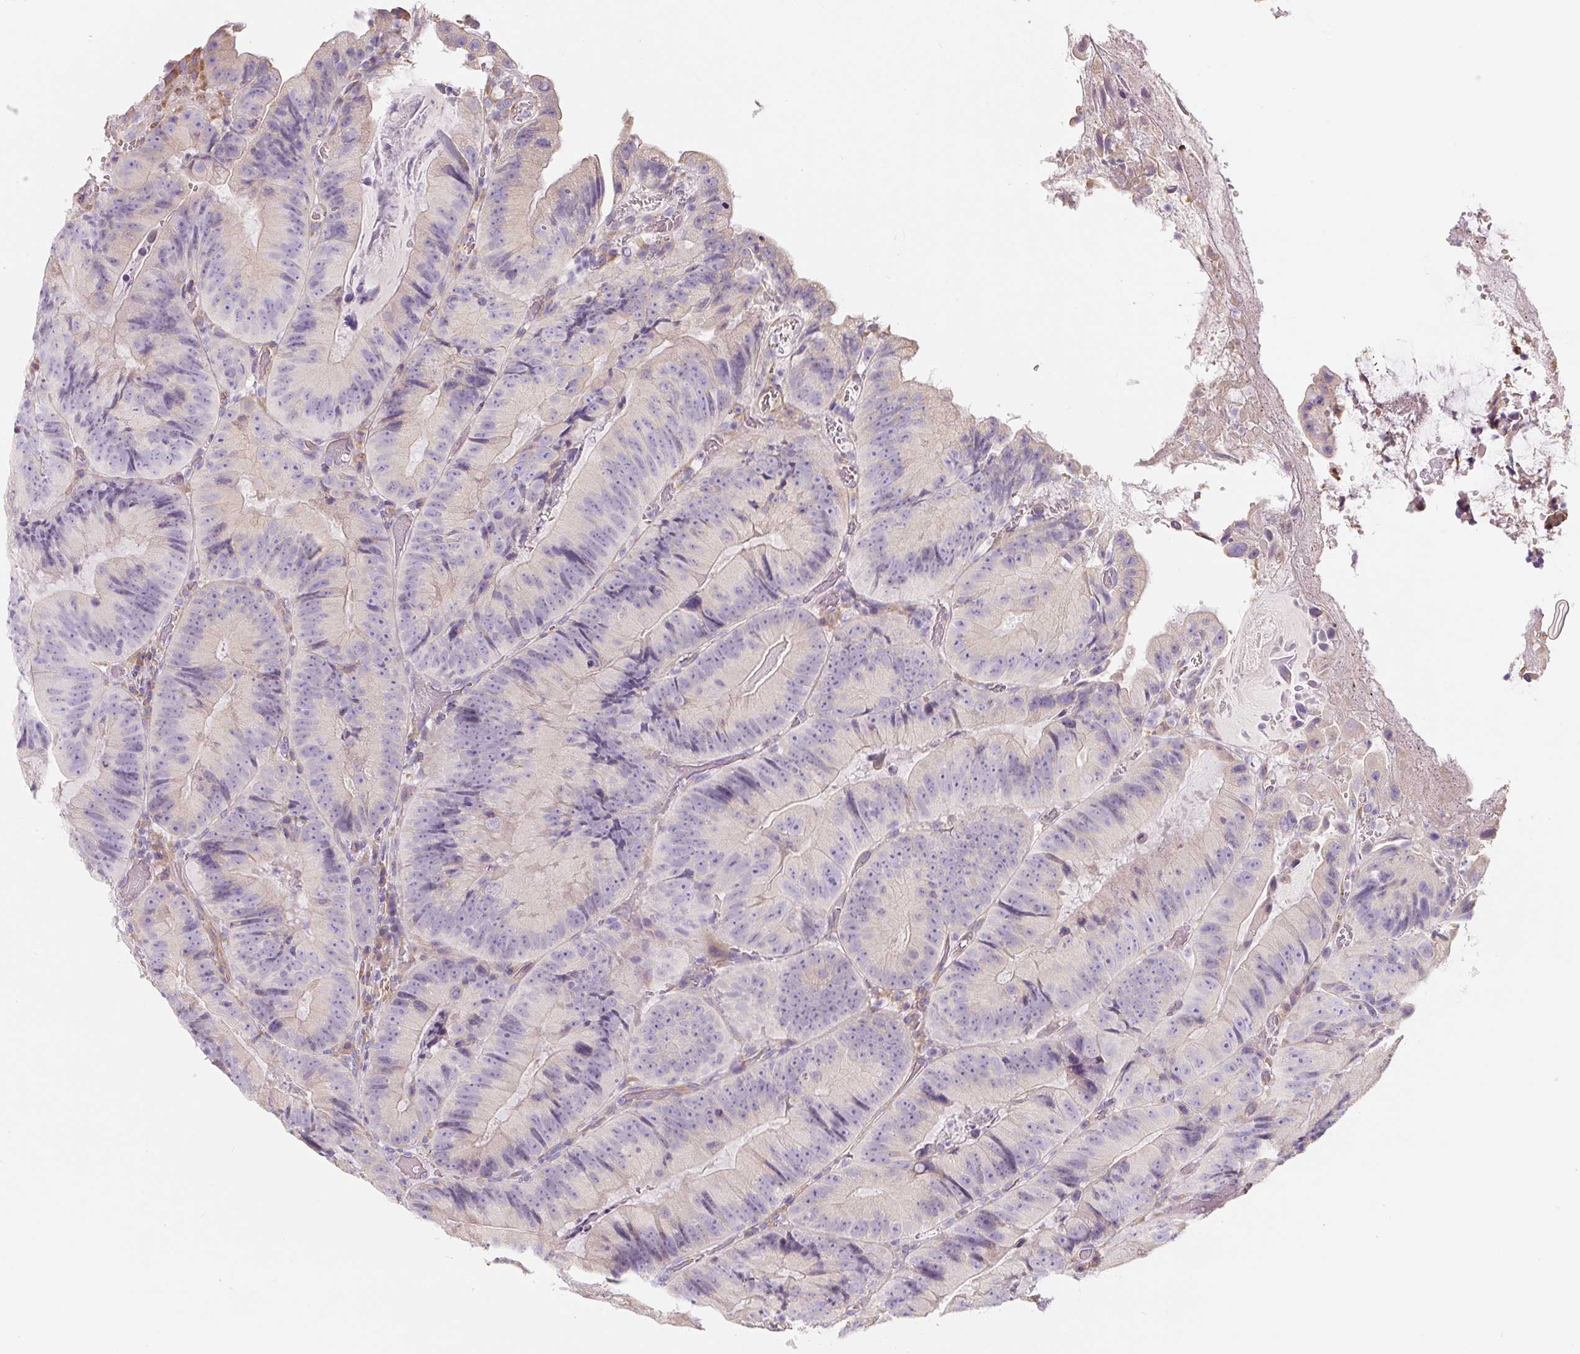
{"staining": {"intensity": "negative", "quantity": "none", "location": "none"}, "tissue": "colorectal cancer", "cell_type": "Tumor cells", "image_type": "cancer", "snomed": [{"axis": "morphology", "description": "Adenocarcinoma, NOS"}, {"axis": "topography", "description": "Colon"}], "caption": "Immunohistochemical staining of human colorectal cancer demonstrates no significant expression in tumor cells.", "gene": "PWWP3B", "patient": {"sex": "female", "age": 86}}